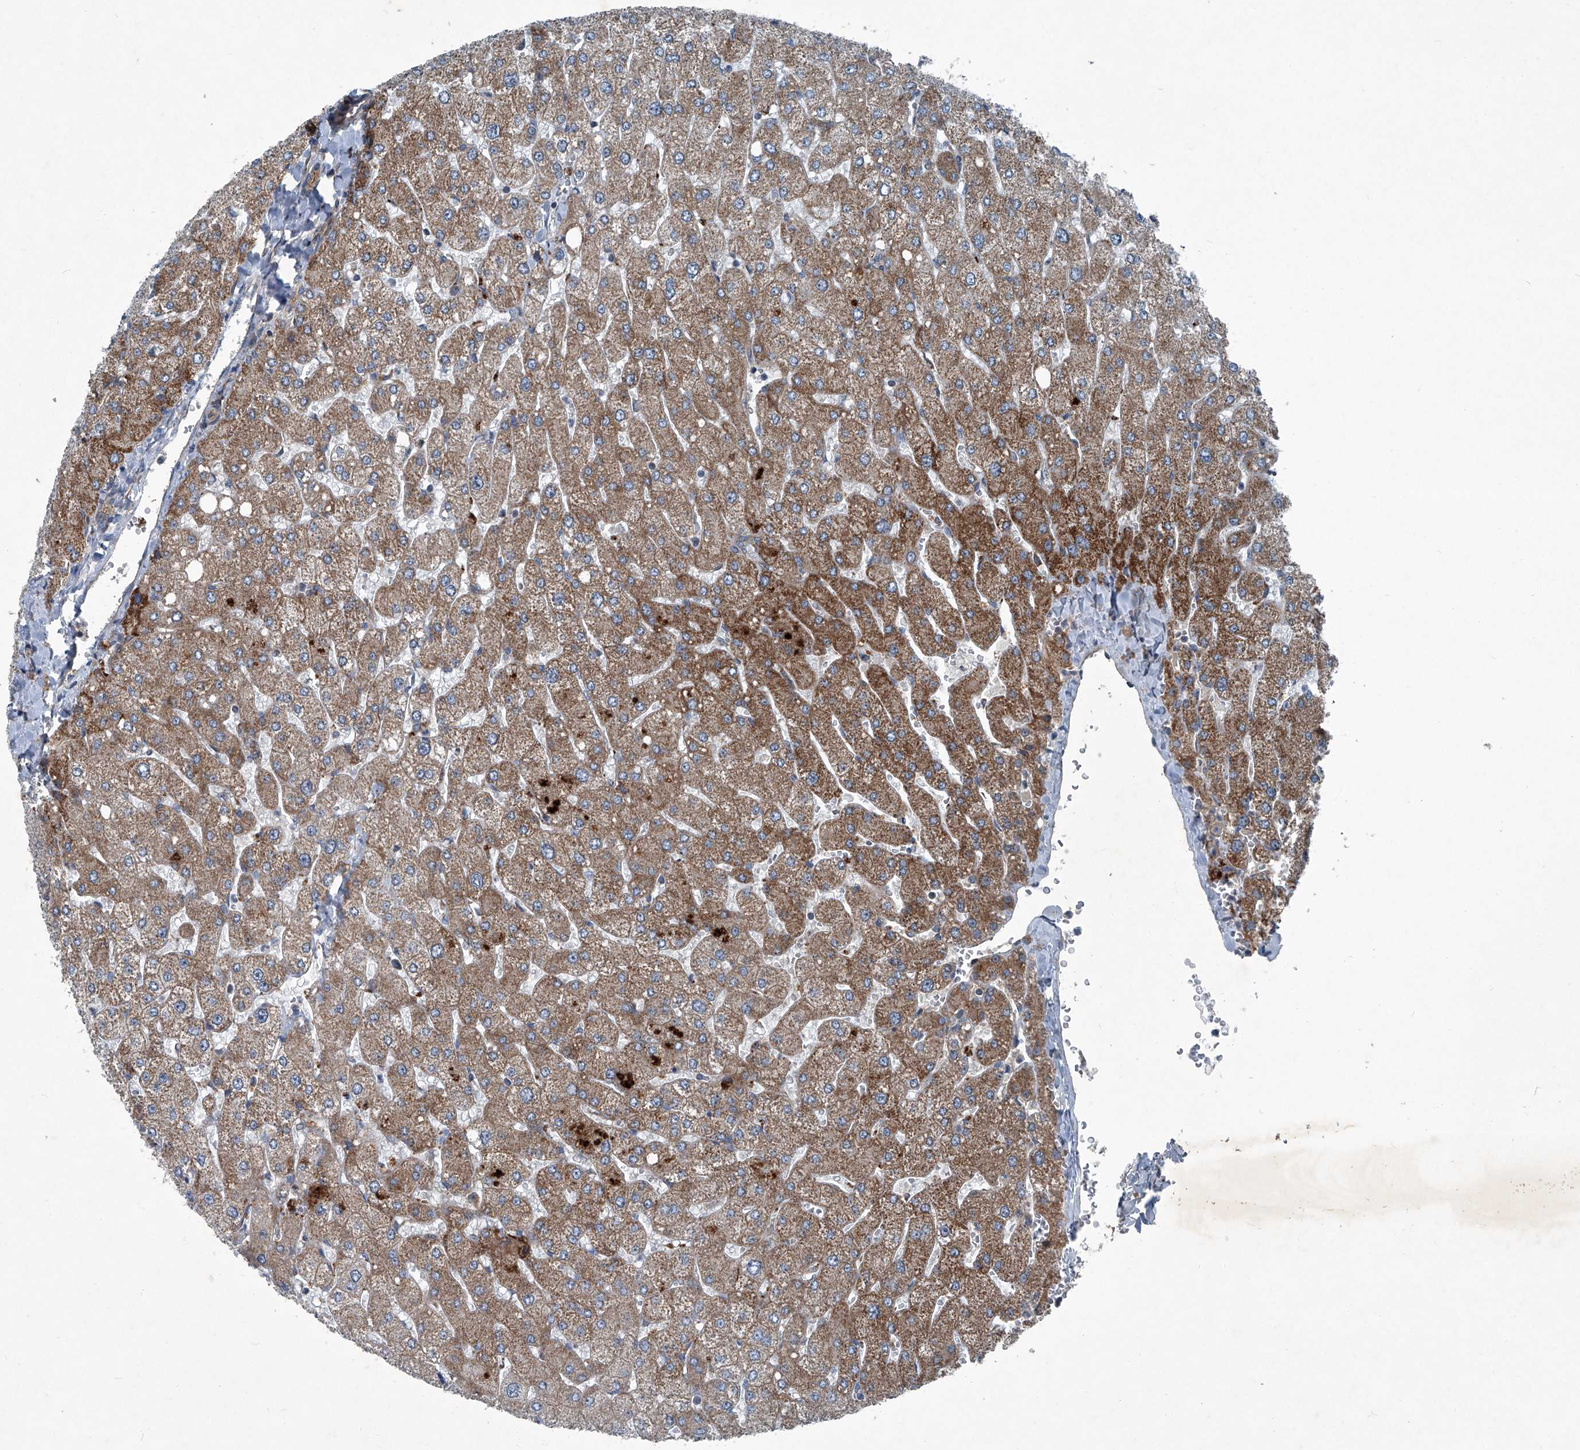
{"staining": {"intensity": "weak", "quantity": "<25%", "location": "cytoplasmic/membranous"}, "tissue": "liver", "cell_type": "Cholangiocytes", "image_type": "normal", "snomed": [{"axis": "morphology", "description": "Normal tissue, NOS"}, {"axis": "topography", "description": "Liver"}], "caption": "This is an immunohistochemistry micrograph of normal liver. There is no expression in cholangiocytes.", "gene": "SENP2", "patient": {"sex": "male", "age": 55}}